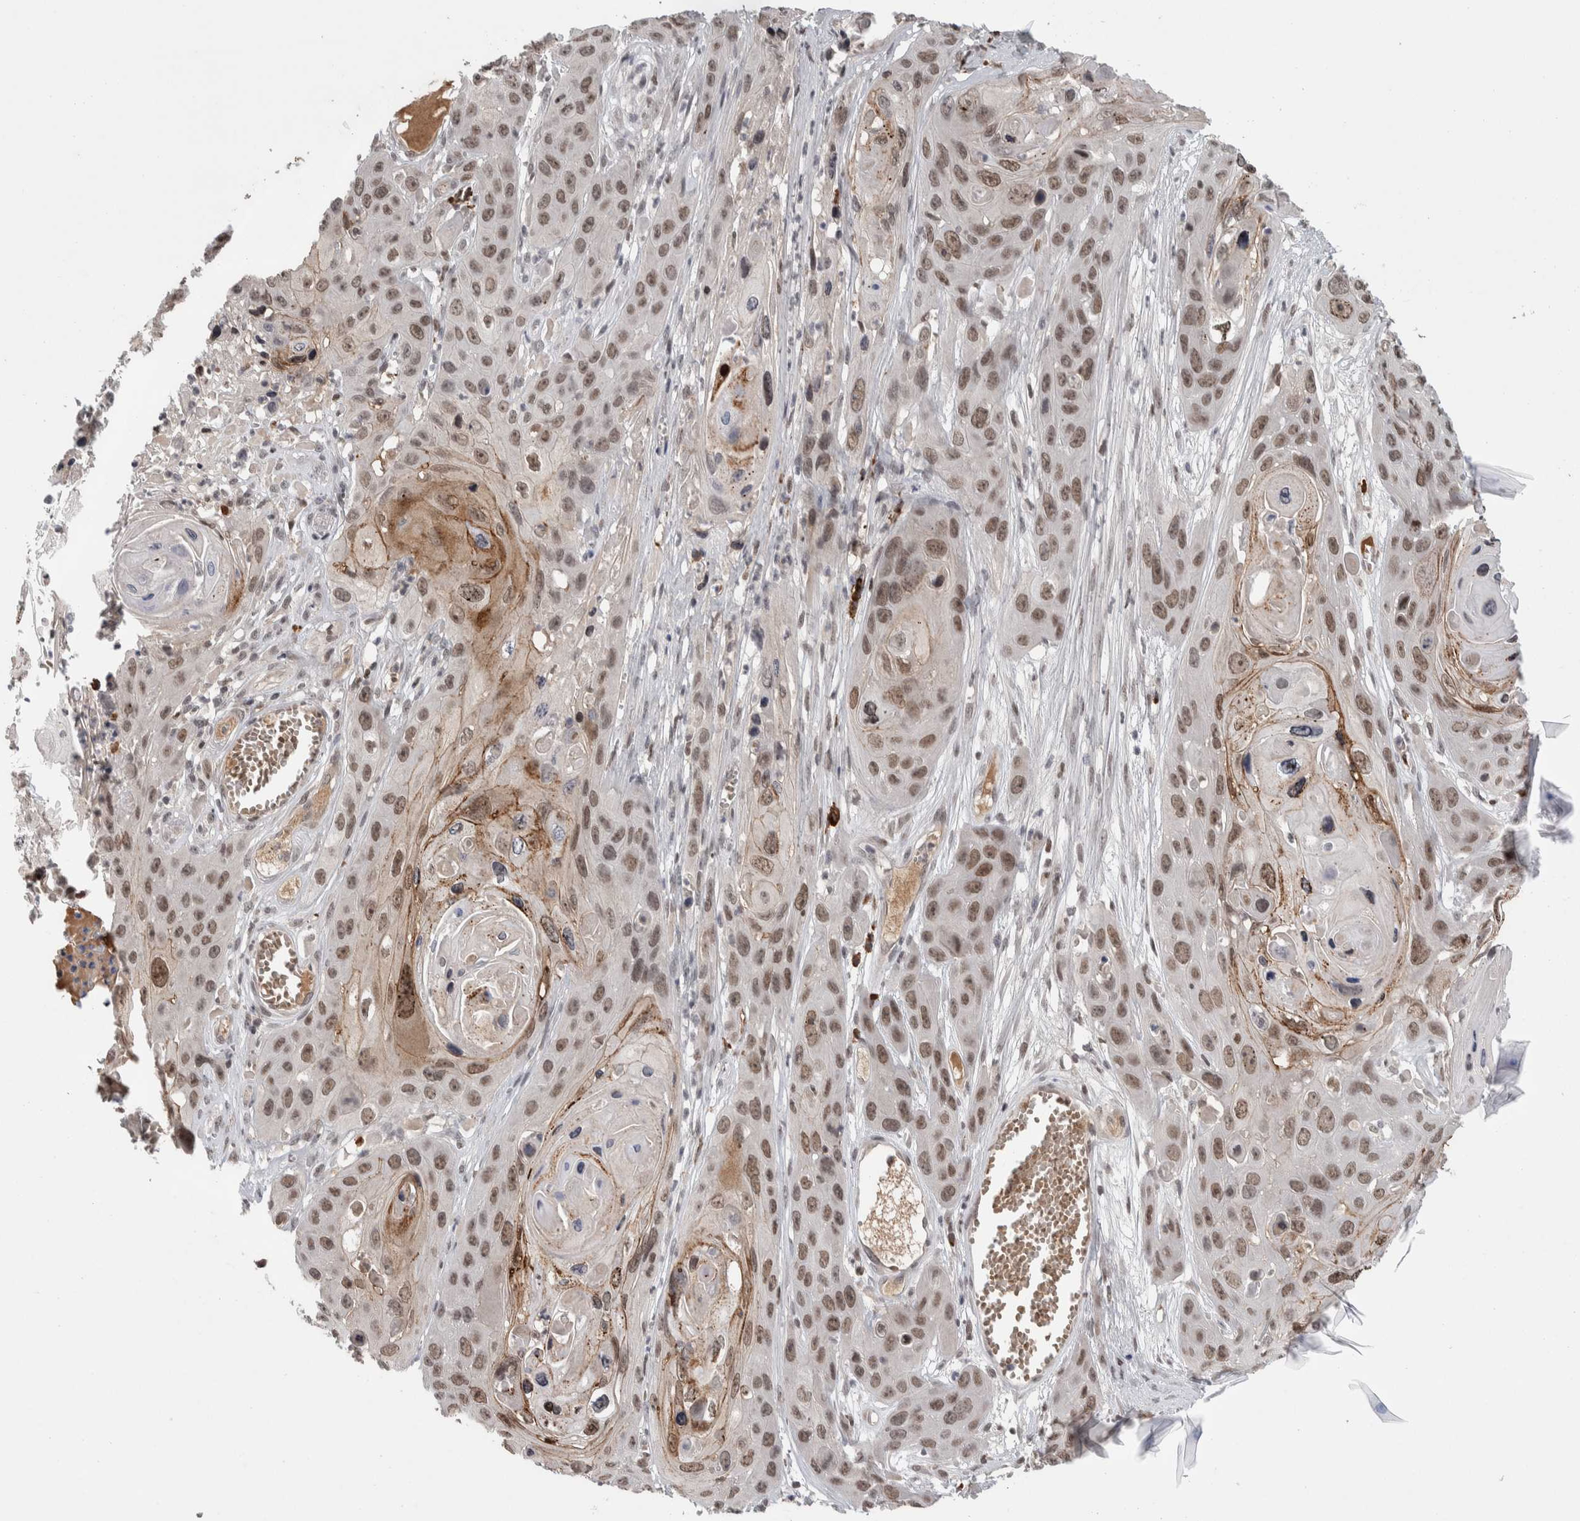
{"staining": {"intensity": "moderate", "quantity": ">75%", "location": "nuclear"}, "tissue": "skin cancer", "cell_type": "Tumor cells", "image_type": "cancer", "snomed": [{"axis": "morphology", "description": "Squamous cell carcinoma, NOS"}, {"axis": "topography", "description": "Skin"}], "caption": "DAB immunohistochemical staining of human skin cancer (squamous cell carcinoma) reveals moderate nuclear protein expression in approximately >75% of tumor cells.", "gene": "ZNF592", "patient": {"sex": "male", "age": 55}}